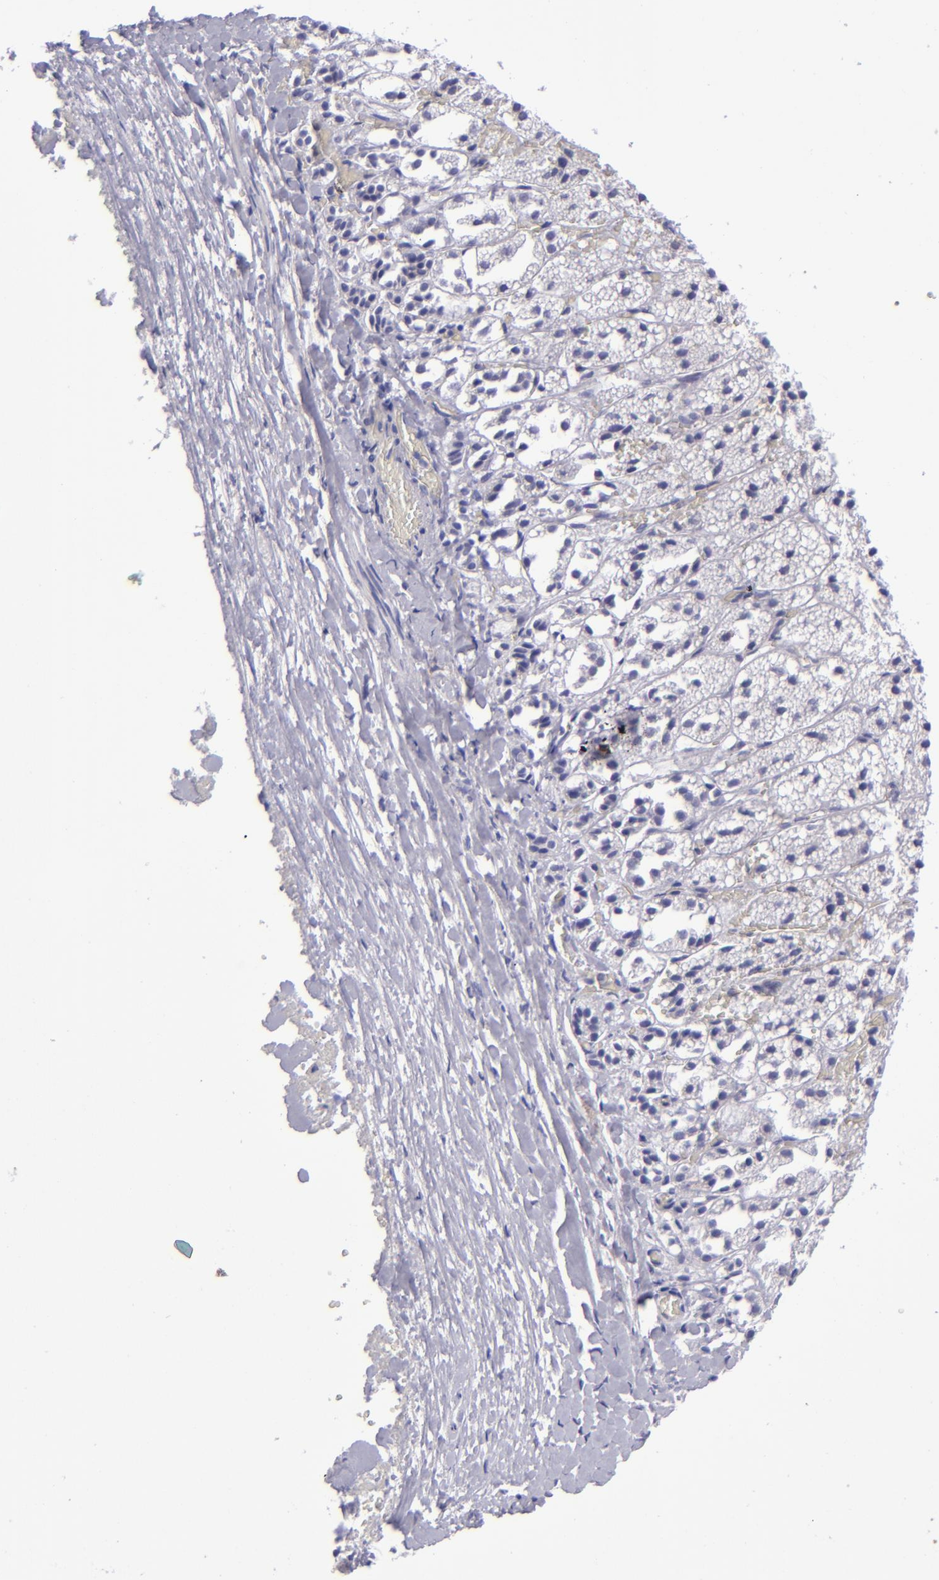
{"staining": {"intensity": "negative", "quantity": "none", "location": "none"}, "tissue": "adrenal gland", "cell_type": "Glandular cells", "image_type": "normal", "snomed": [{"axis": "morphology", "description": "Normal tissue, NOS"}, {"axis": "topography", "description": "Adrenal gland"}], "caption": "IHC micrograph of normal adrenal gland: human adrenal gland stained with DAB (3,3'-diaminobenzidine) shows no significant protein positivity in glandular cells. Nuclei are stained in blue.", "gene": "POU2F2", "patient": {"sex": "female", "age": 44}}